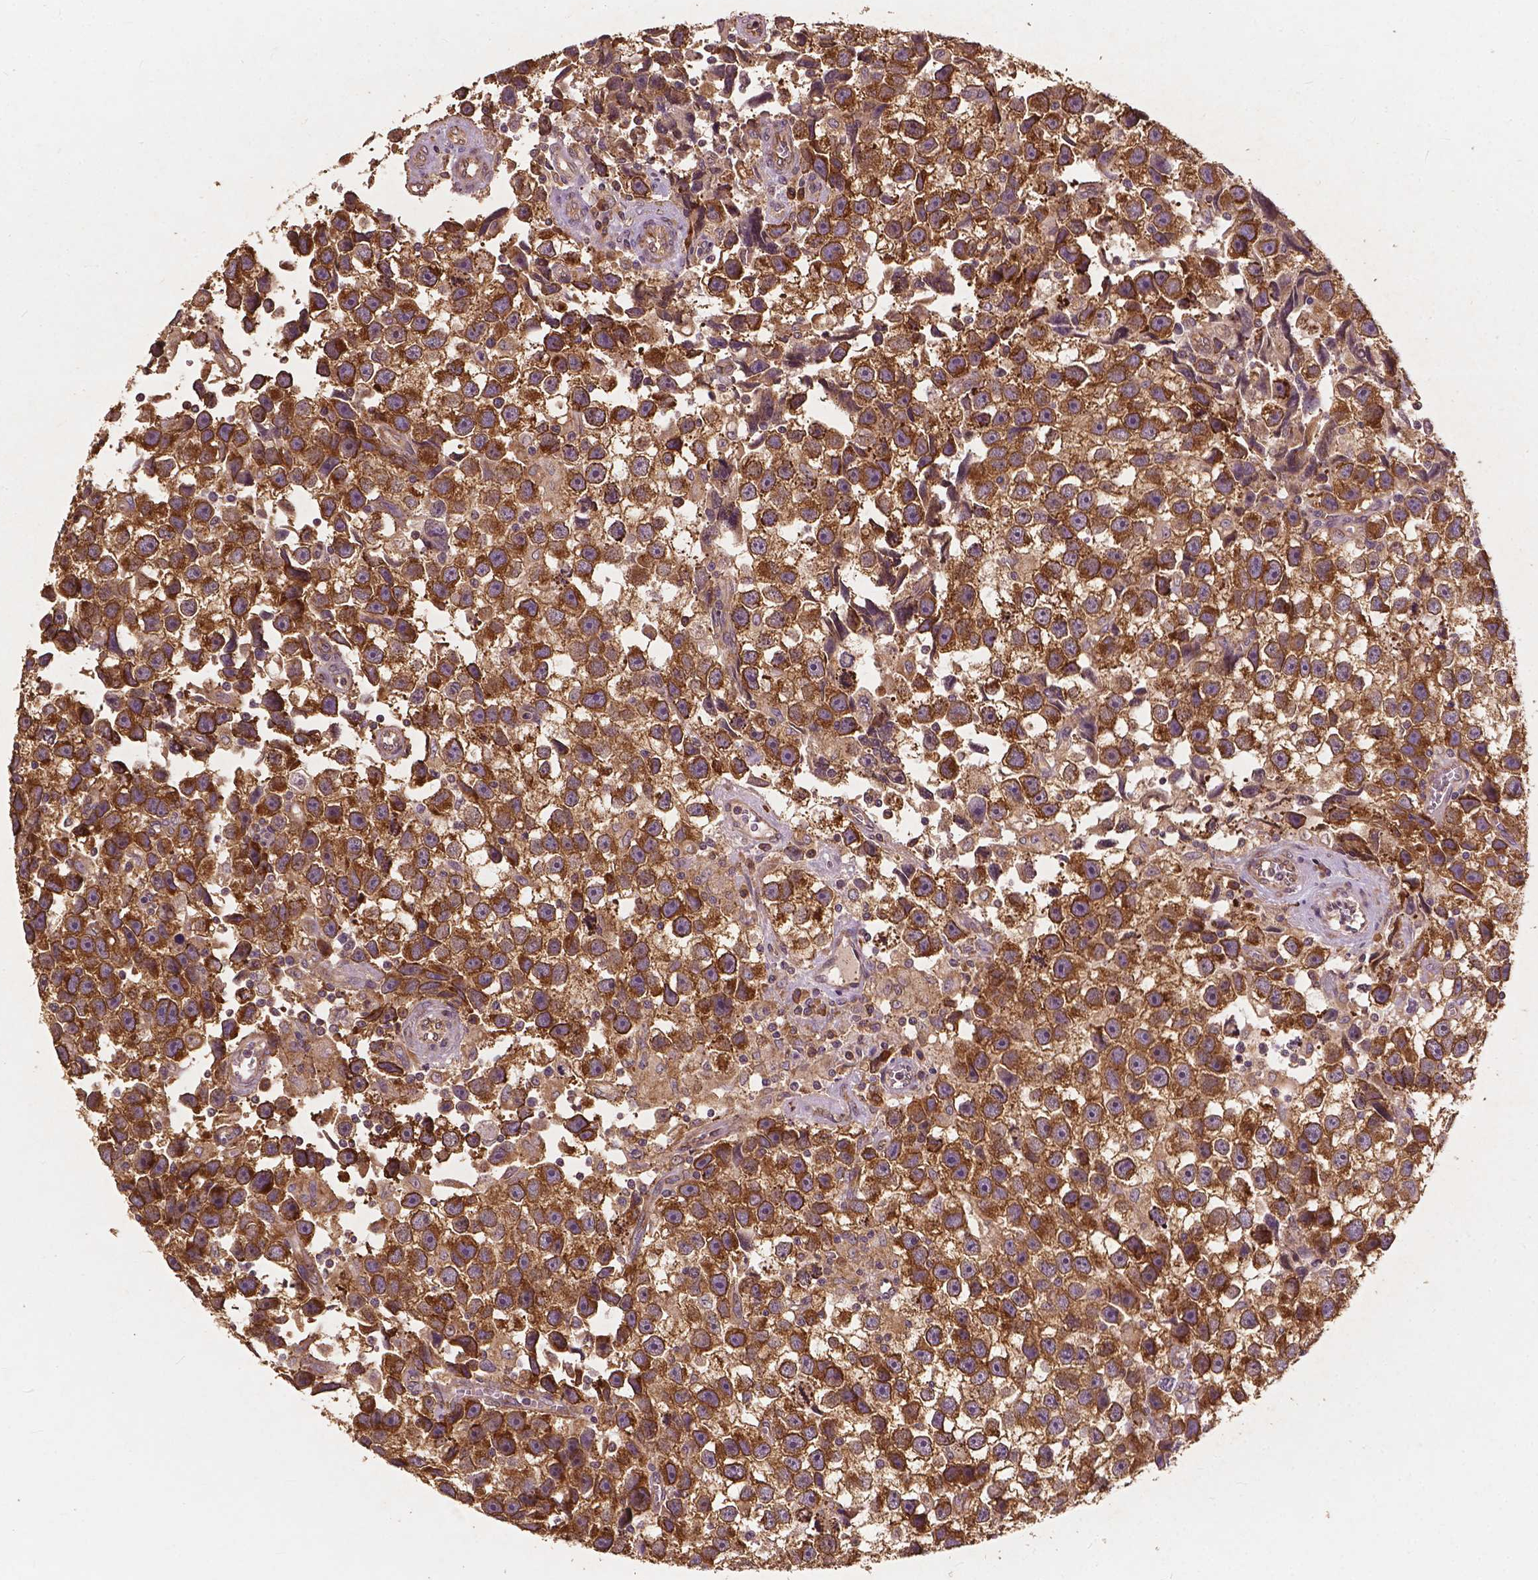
{"staining": {"intensity": "strong", "quantity": ">75%", "location": "cytoplasmic/membranous"}, "tissue": "testis cancer", "cell_type": "Tumor cells", "image_type": "cancer", "snomed": [{"axis": "morphology", "description": "Seminoma, NOS"}, {"axis": "topography", "description": "Testis"}], "caption": "IHC (DAB (3,3'-diaminobenzidine)) staining of human testis cancer demonstrates strong cytoplasmic/membranous protein expression in about >75% of tumor cells. (brown staining indicates protein expression, while blue staining denotes nuclei).", "gene": "G3BP1", "patient": {"sex": "male", "age": 43}}